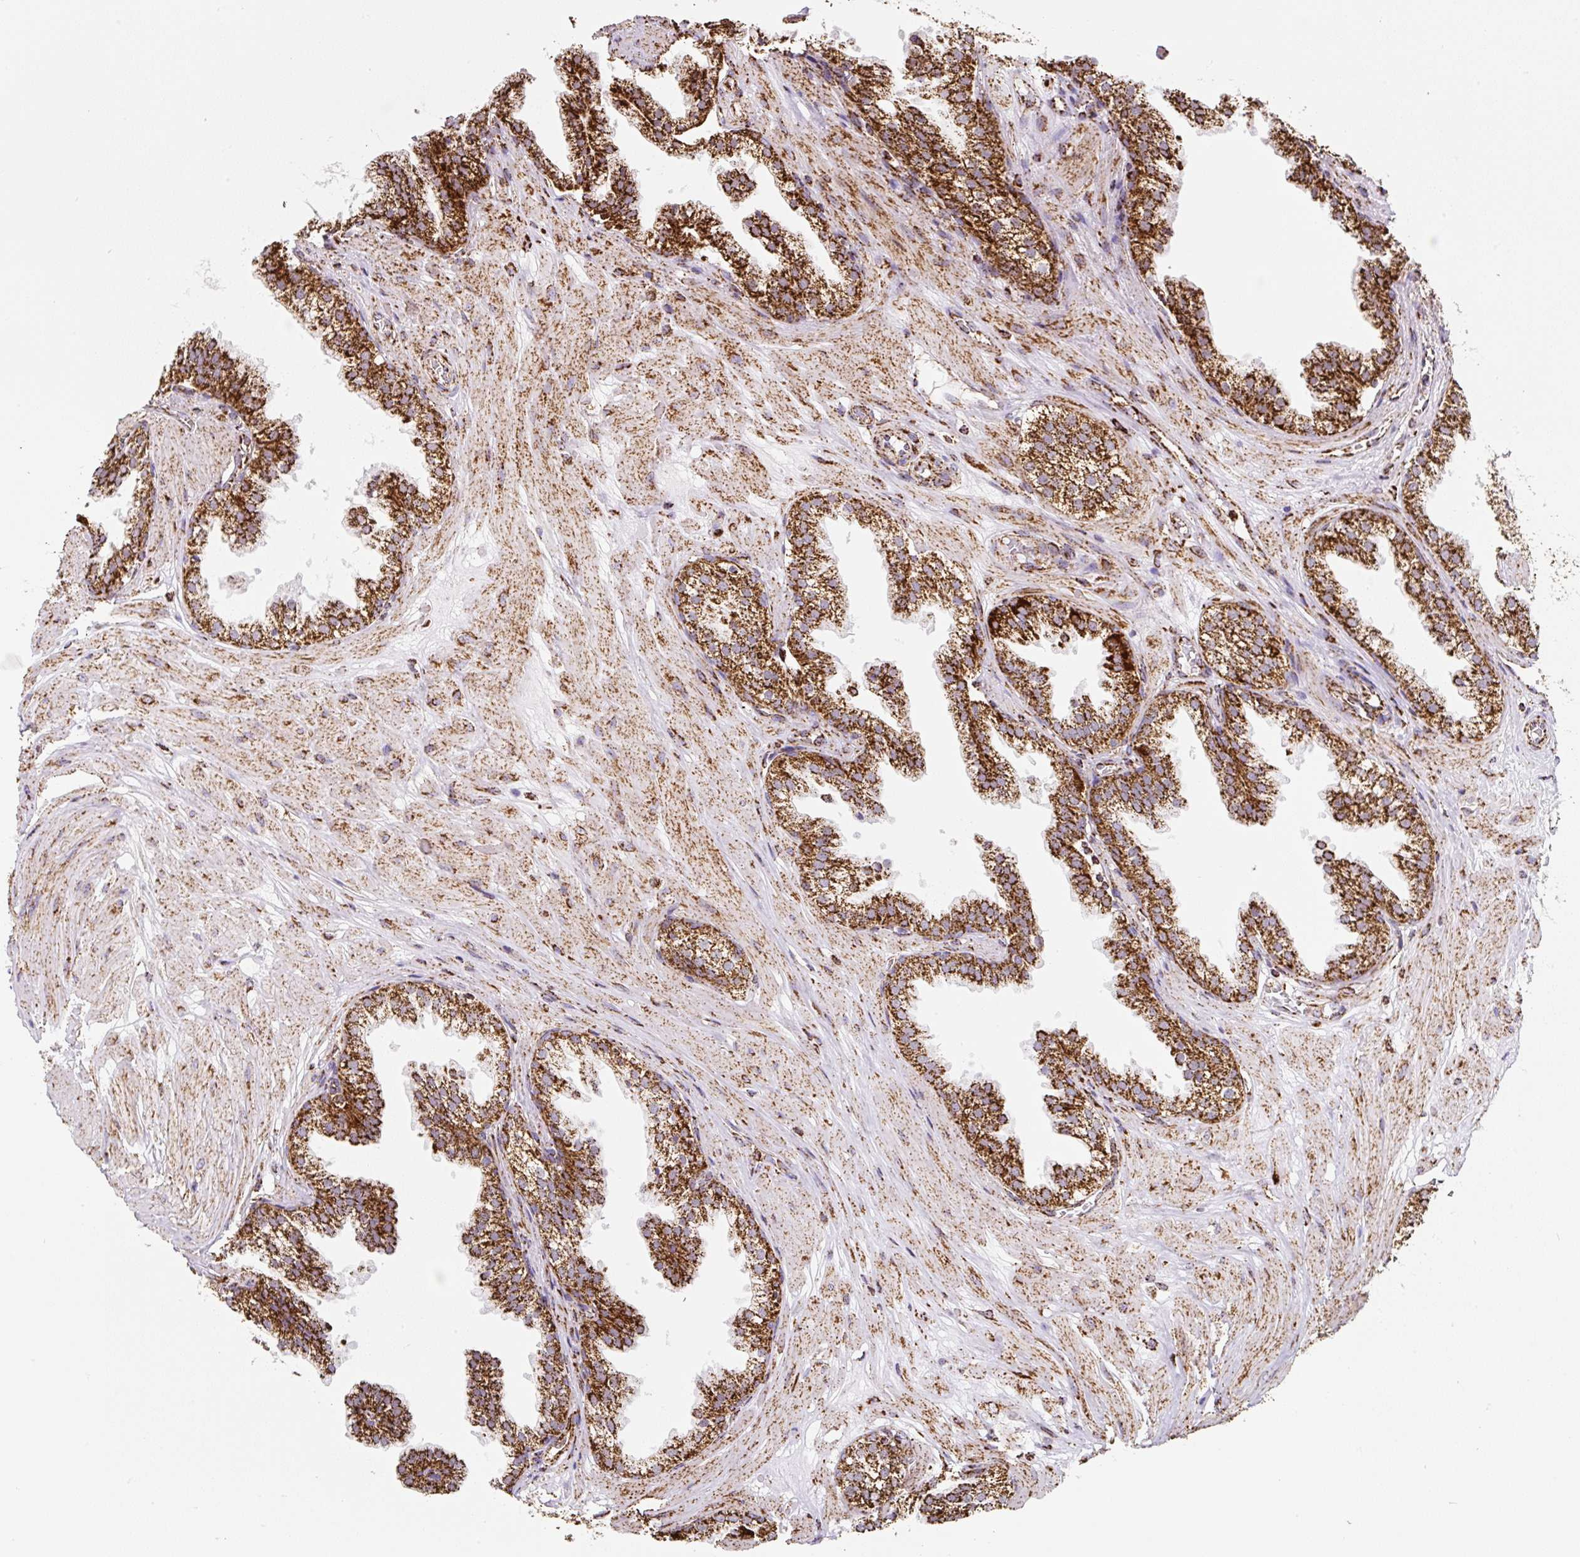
{"staining": {"intensity": "strong", "quantity": ">75%", "location": "cytoplasmic/membranous"}, "tissue": "prostate", "cell_type": "Glandular cells", "image_type": "normal", "snomed": [{"axis": "morphology", "description": "Normal tissue, NOS"}, {"axis": "topography", "description": "Prostate"}, {"axis": "topography", "description": "Peripheral nerve tissue"}], "caption": "Brown immunohistochemical staining in unremarkable prostate demonstrates strong cytoplasmic/membranous expression in about >75% of glandular cells. The protein of interest is stained brown, and the nuclei are stained in blue (DAB IHC with brightfield microscopy, high magnification).", "gene": "ATP5F1A", "patient": {"sex": "male", "age": 55}}